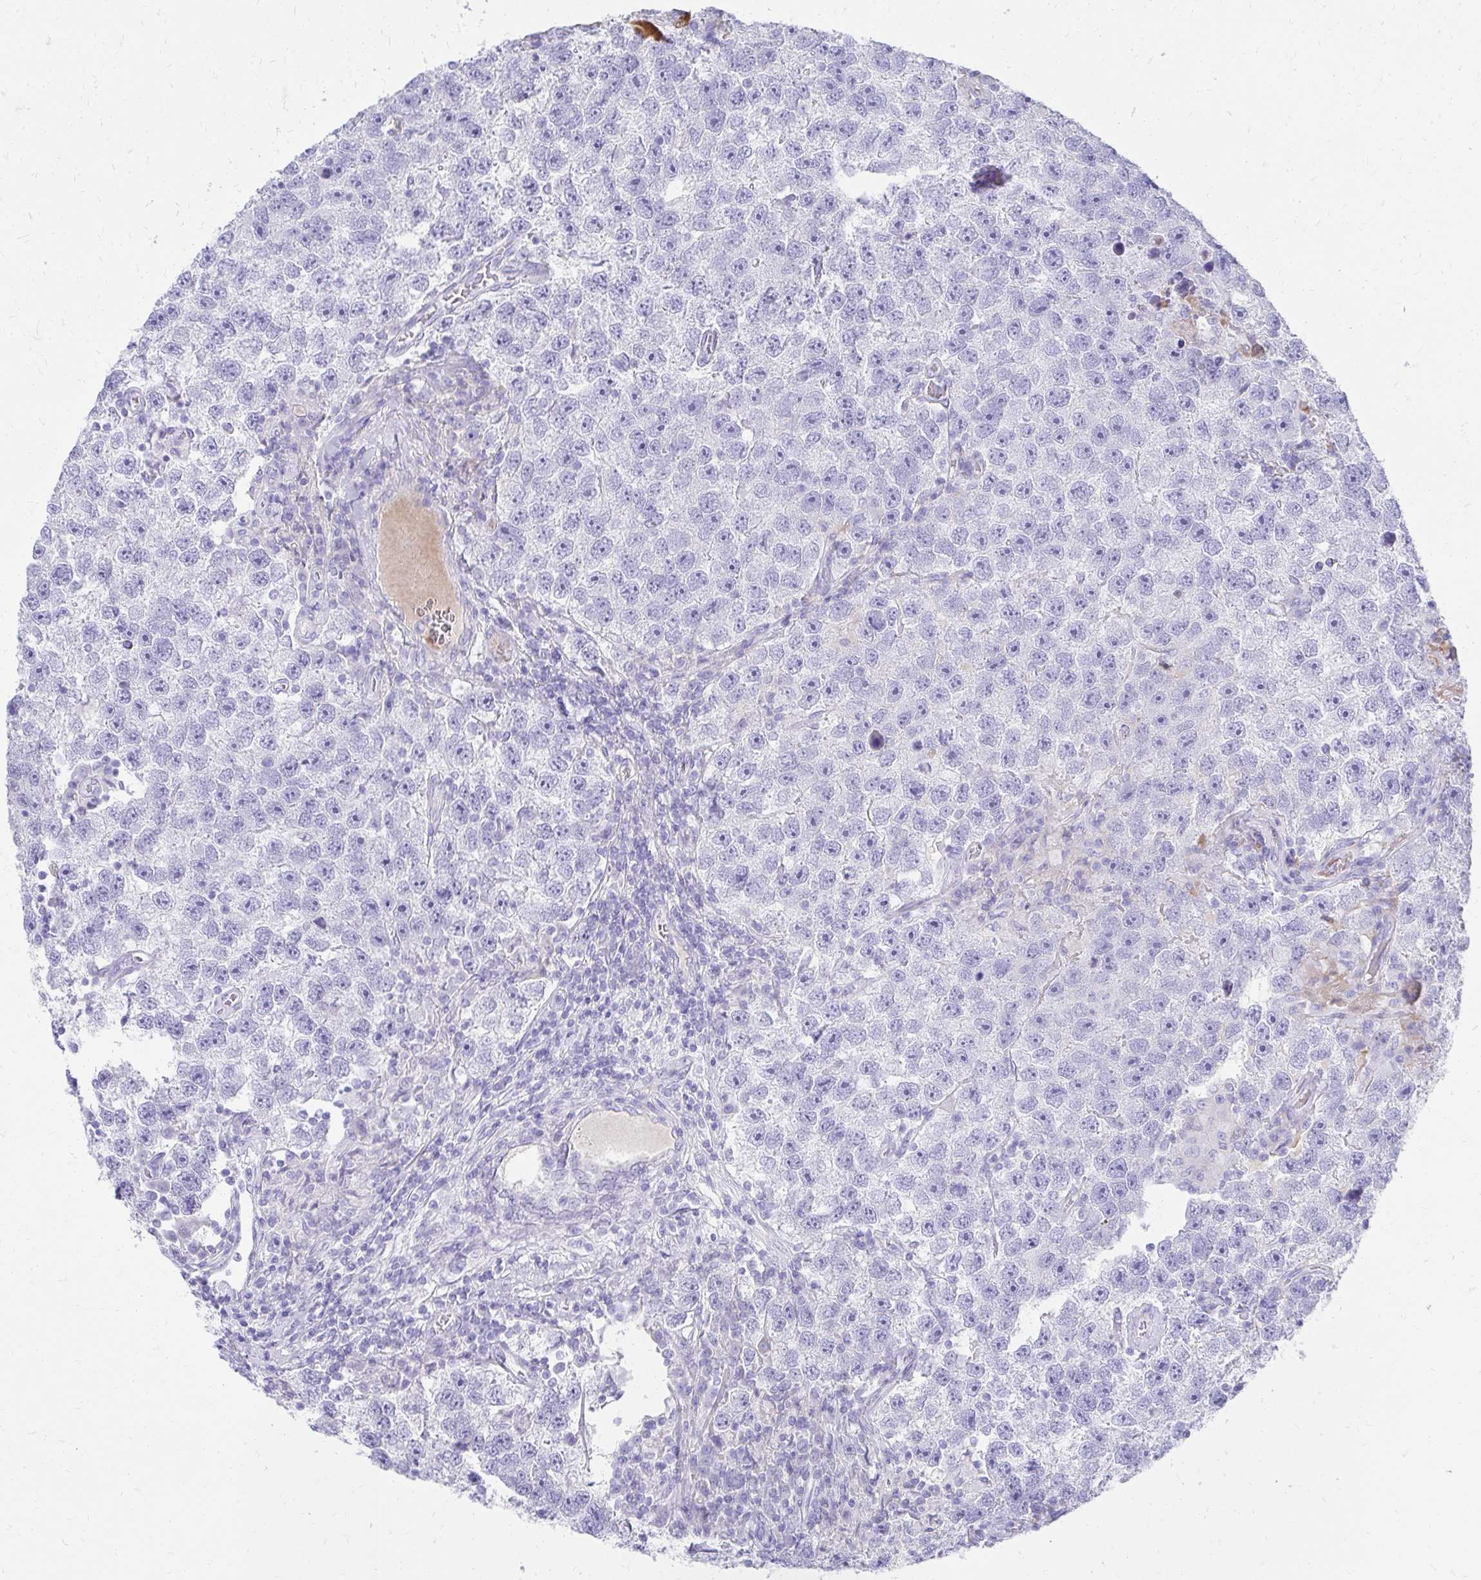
{"staining": {"intensity": "negative", "quantity": "none", "location": "none"}, "tissue": "testis cancer", "cell_type": "Tumor cells", "image_type": "cancer", "snomed": [{"axis": "morphology", "description": "Seminoma, NOS"}, {"axis": "topography", "description": "Testis"}], "caption": "Tumor cells show no significant protein positivity in testis cancer.", "gene": "TNNT1", "patient": {"sex": "male", "age": 26}}